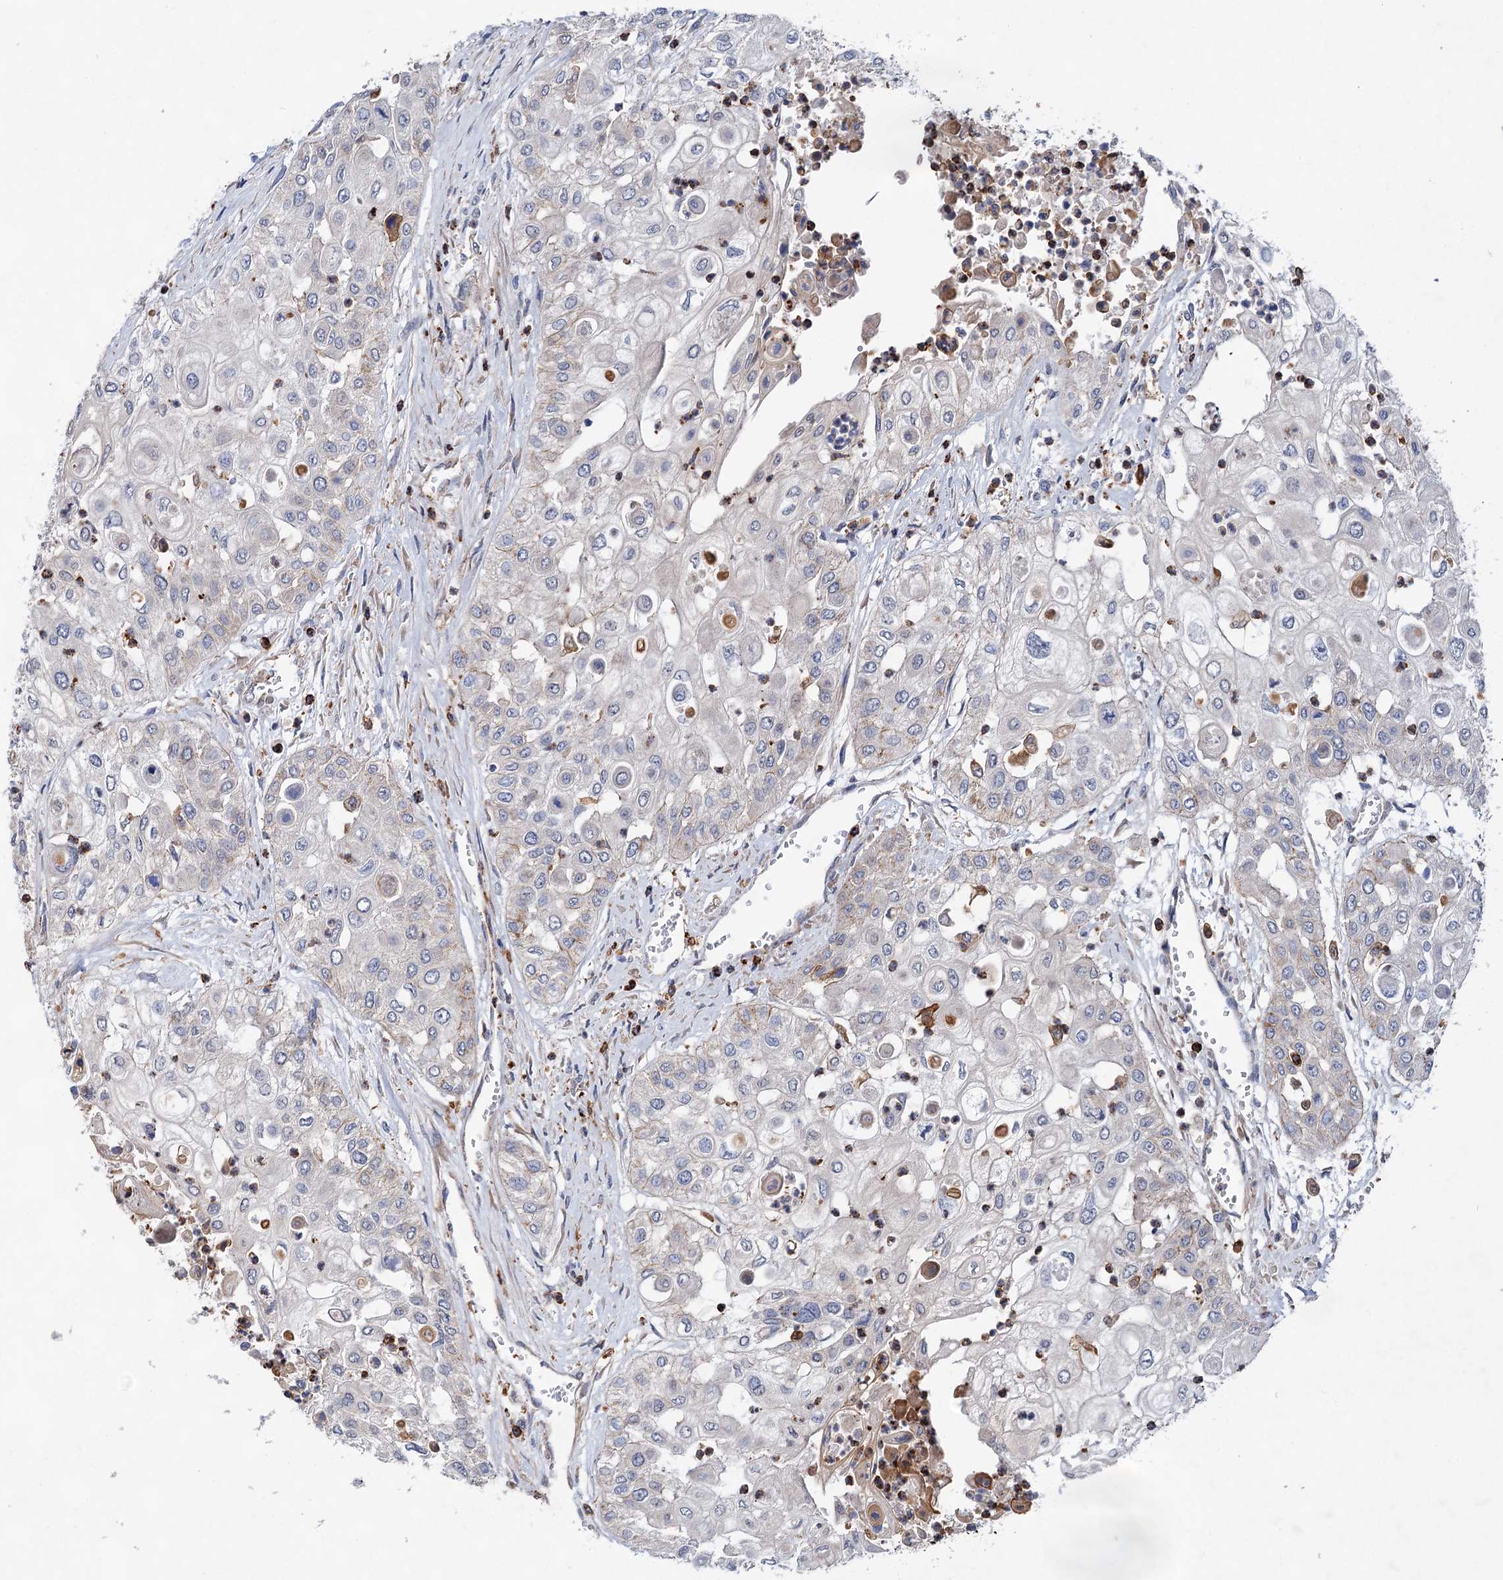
{"staining": {"intensity": "negative", "quantity": "none", "location": "none"}, "tissue": "urothelial cancer", "cell_type": "Tumor cells", "image_type": "cancer", "snomed": [{"axis": "morphology", "description": "Urothelial carcinoma, High grade"}, {"axis": "topography", "description": "Urinary bladder"}], "caption": "High power microscopy photomicrograph of an immunohistochemistry (IHC) image of high-grade urothelial carcinoma, revealing no significant expression in tumor cells. (Brightfield microscopy of DAB immunohistochemistry at high magnification).", "gene": "TMTC3", "patient": {"sex": "female", "age": 79}}